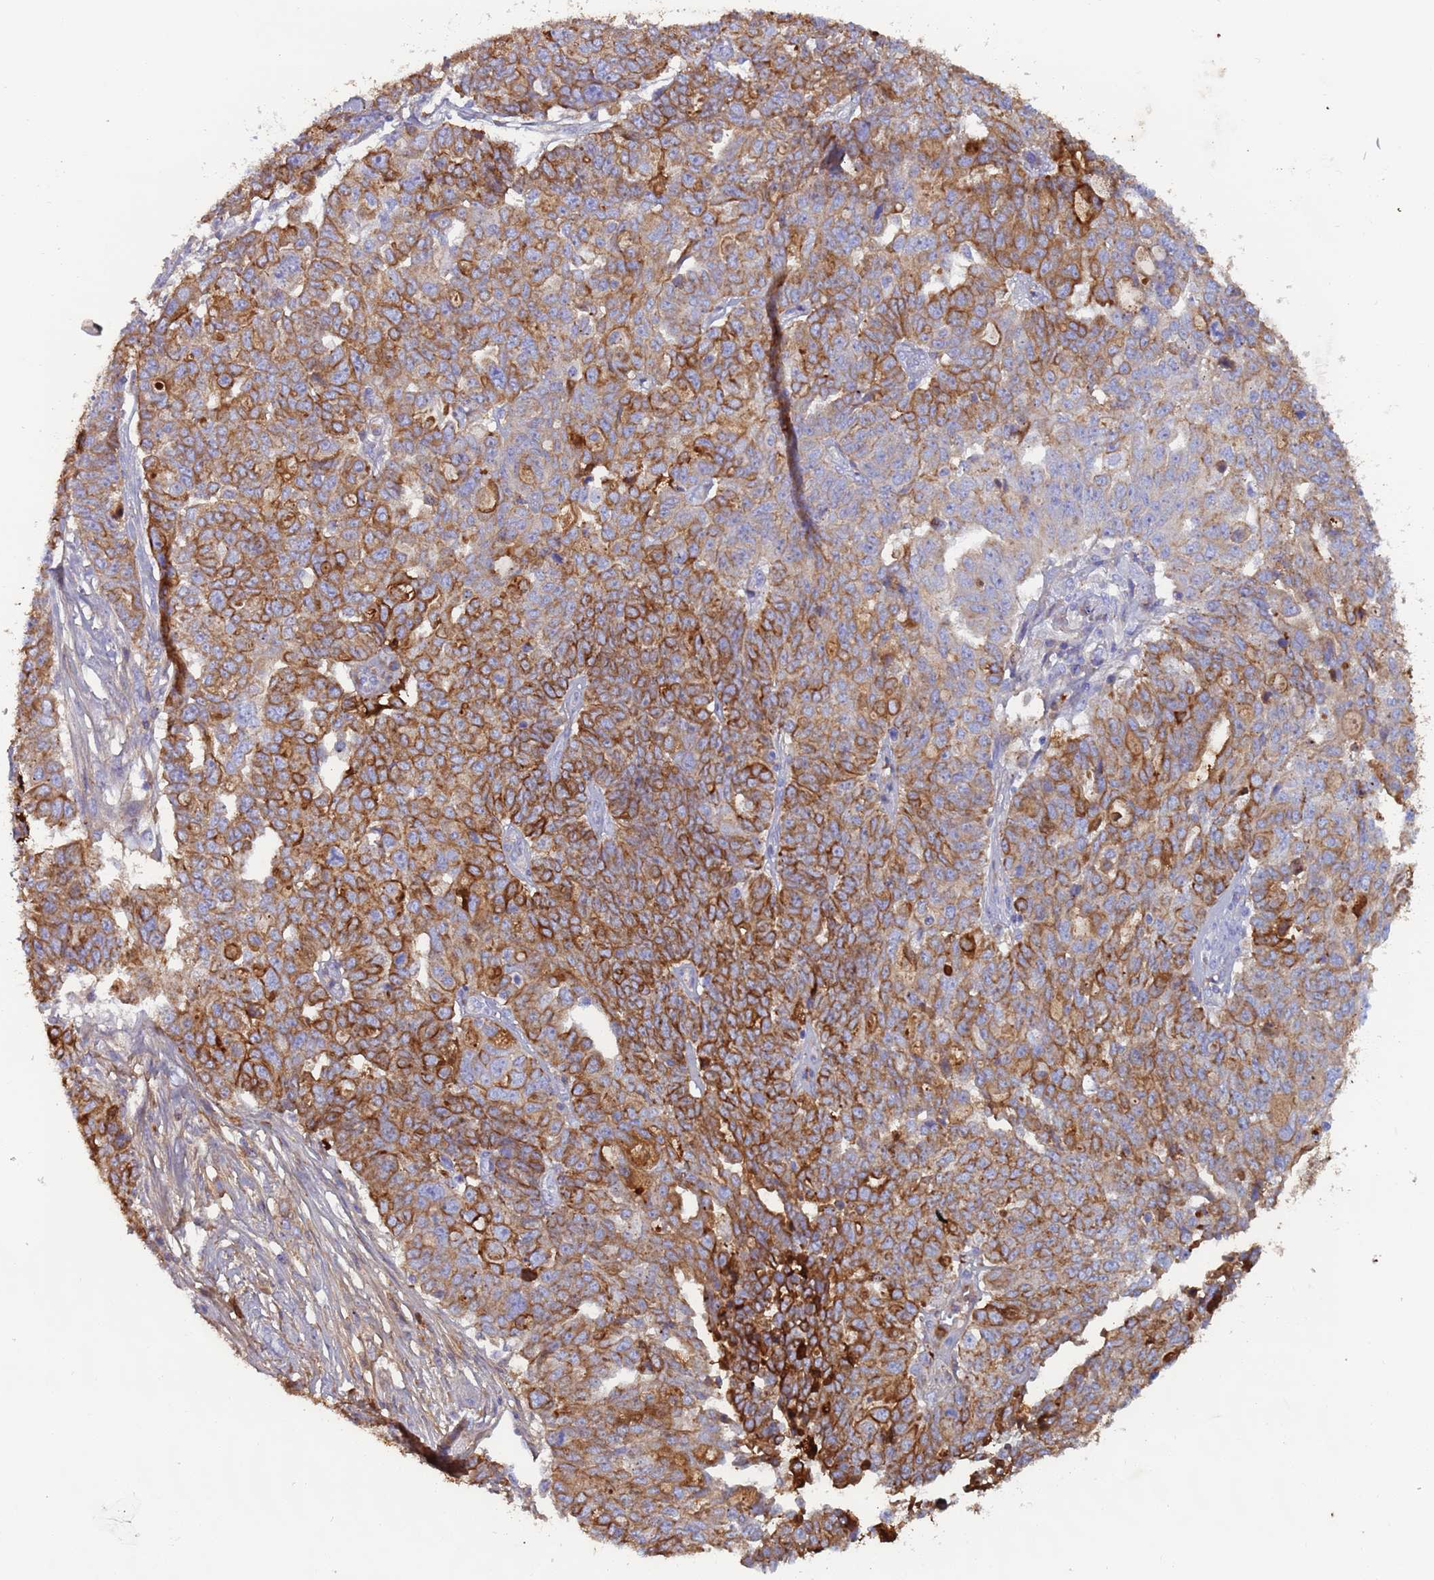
{"staining": {"intensity": "moderate", "quantity": ">75%", "location": "cytoplasmic/membranous"}, "tissue": "ovarian cancer", "cell_type": "Tumor cells", "image_type": "cancer", "snomed": [{"axis": "morphology", "description": "Cystadenocarcinoma, serous, NOS"}, {"axis": "topography", "description": "Soft tissue"}, {"axis": "topography", "description": "Ovary"}], "caption": "Human serous cystadenocarcinoma (ovarian) stained with a brown dye reveals moderate cytoplasmic/membranous positive expression in about >75% of tumor cells.", "gene": "CYSLTR2", "patient": {"sex": "female", "age": 57}}